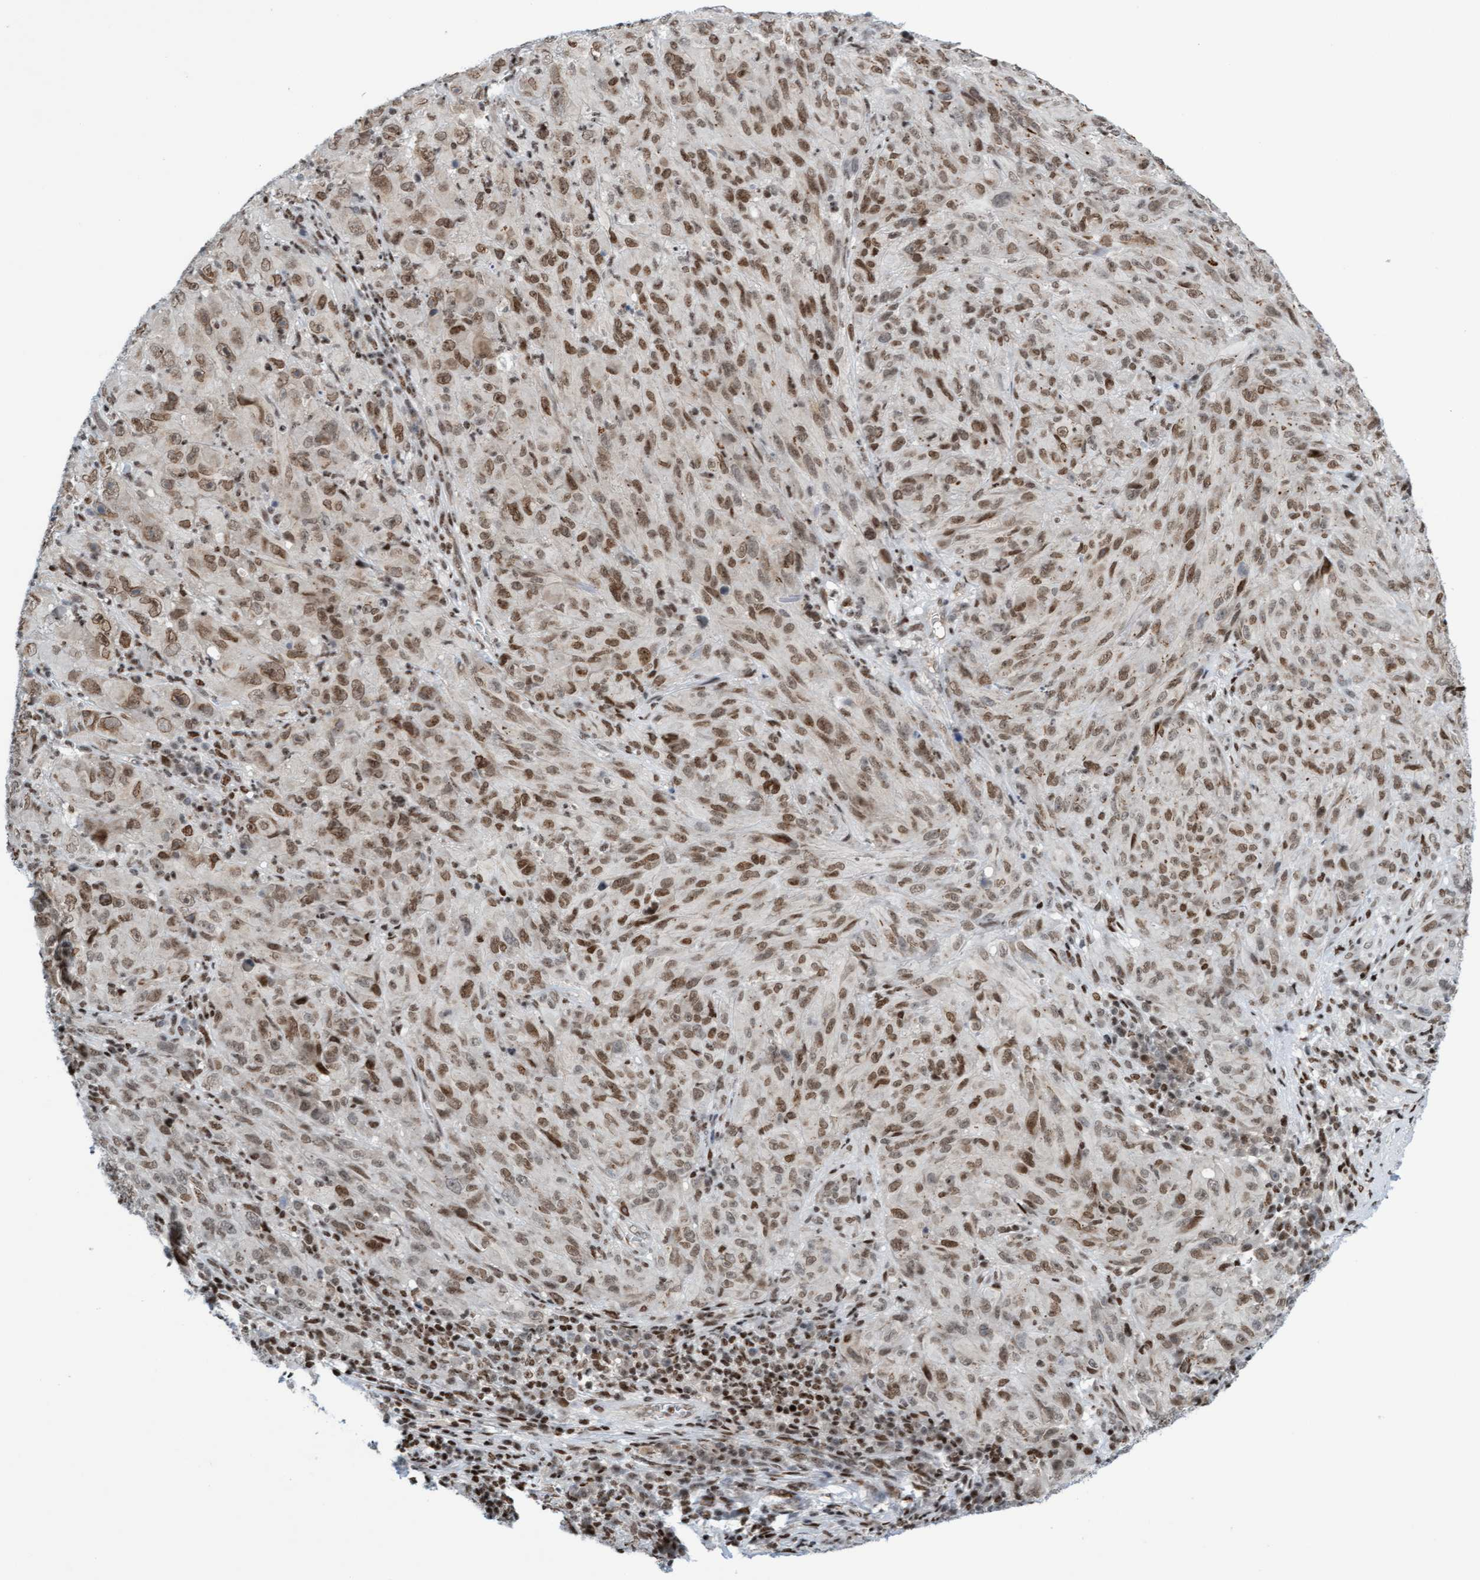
{"staining": {"intensity": "weak", "quantity": ">75%", "location": "nuclear"}, "tissue": "melanoma", "cell_type": "Tumor cells", "image_type": "cancer", "snomed": [{"axis": "morphology", "description": "Malignant melanoma, NOS"}, {"axis": "topography", "description": "Skin of head"}], "caption": "Melanoma tissue shows weak nuclear expression in about >75% of tumor cells", "gene": "GLRX2", "patient": {"sex": "male", "age": 96}}